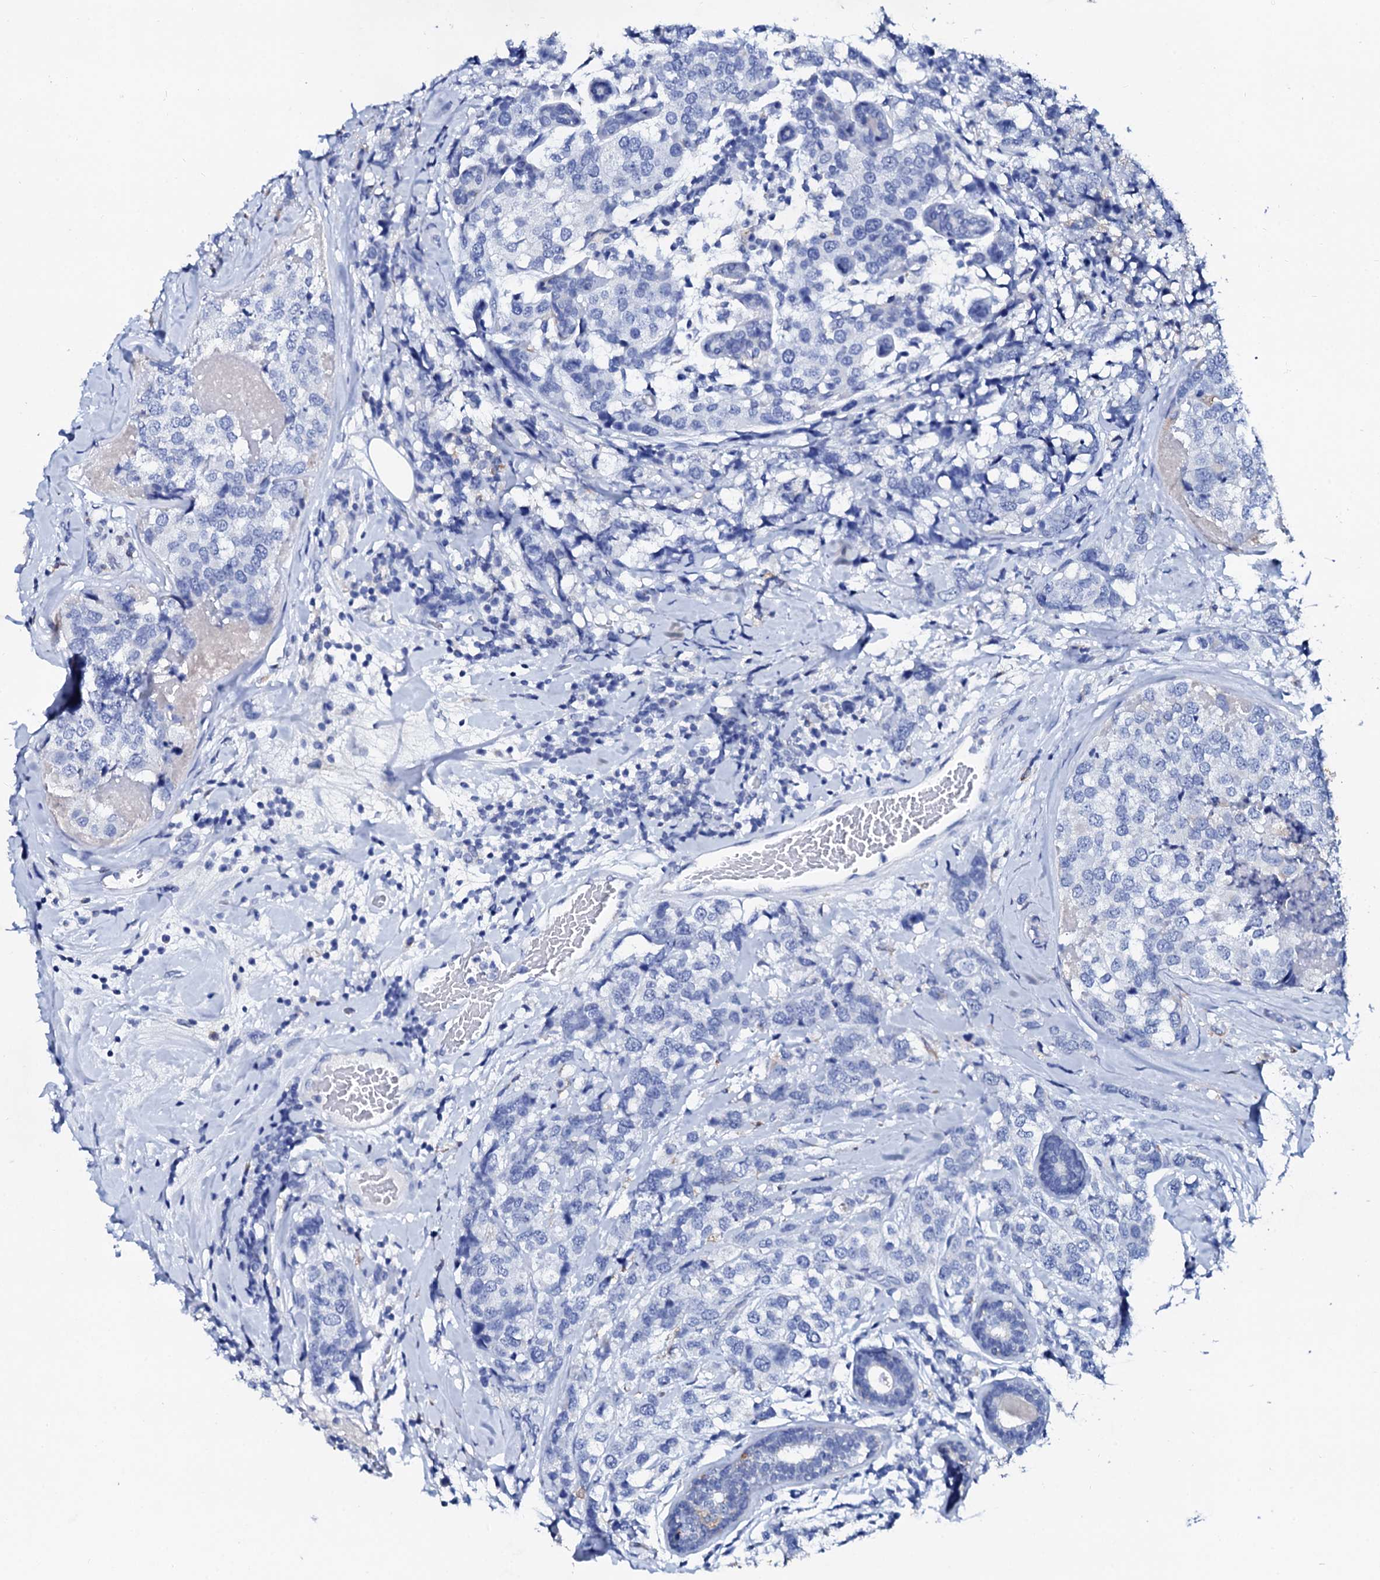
{"staining": {"intensity": "negative", "quantity": "none", "location": "none"}, "tissue": "breast cancer", "cell_type": "Tumor cells", "image_type": "cancer", "snomed": [{"axis": "morphology", "description": "Lobular carcinoma"}, {"axis": "topography", "description": "Breast"}], "caption": "An IHC micrograph of breast cancer is shown. There is no staining in tumor cells of breast cancer.", "gene": "GLB1L3", "patient": {"sex": "female", "age": 59}}